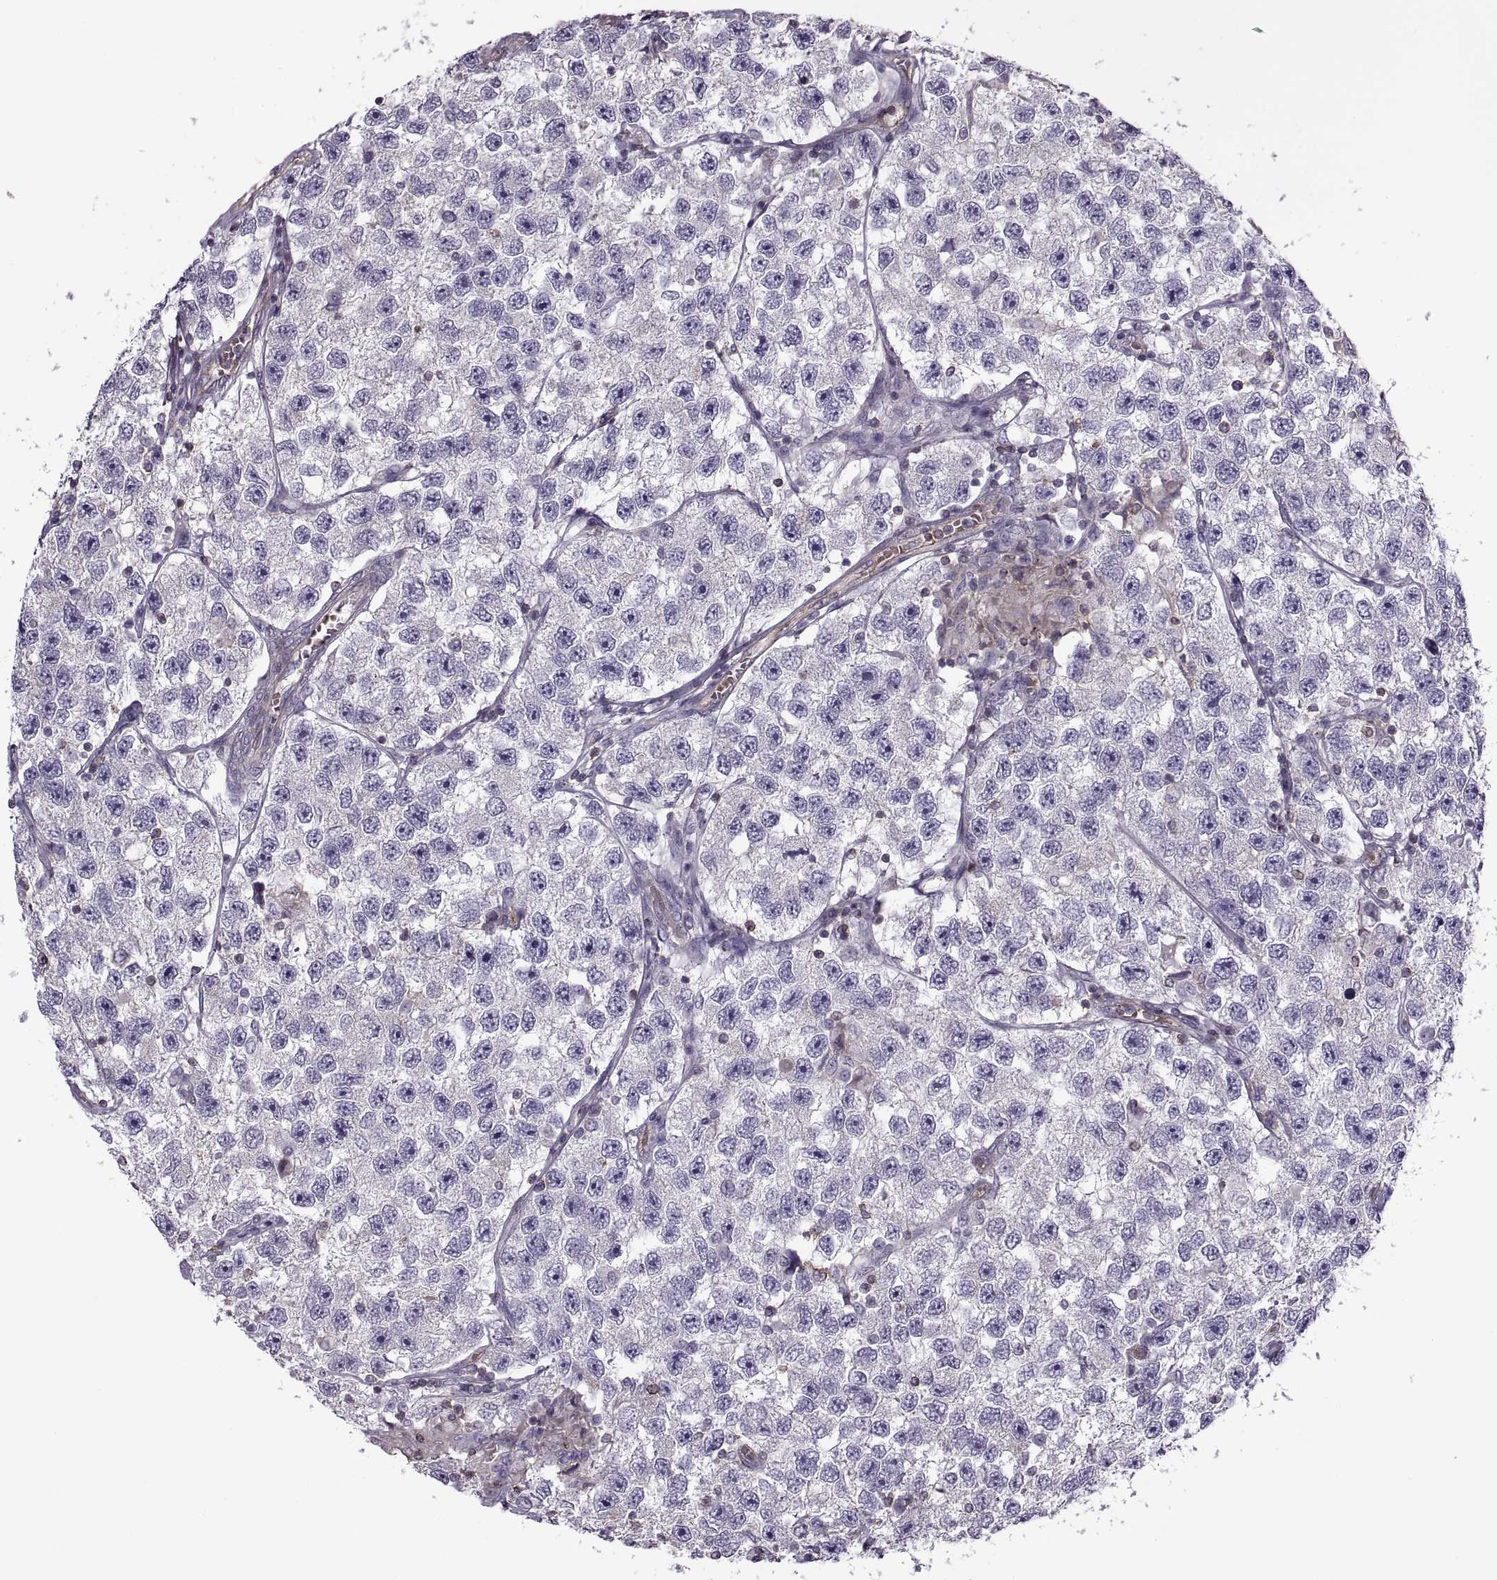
{"staining": {"intensity": "negative", "quantity": "none", "location": "none"}, "tissue": "testis cancer", "cell_type": "Tumor cells", "image_type": "cancer", "snomed": [{"axis": "morphology", "description": "Seminoma, NOS"}, {"axis": "topography", "description": "Testis"}], "caption": "This is a image of immunohistochemistry staining of testis cancer (seminoma), which shows no positivity in tumor cells.", "gene": "SLC2A3", "patient": {"sex": "male", "age": 26}}